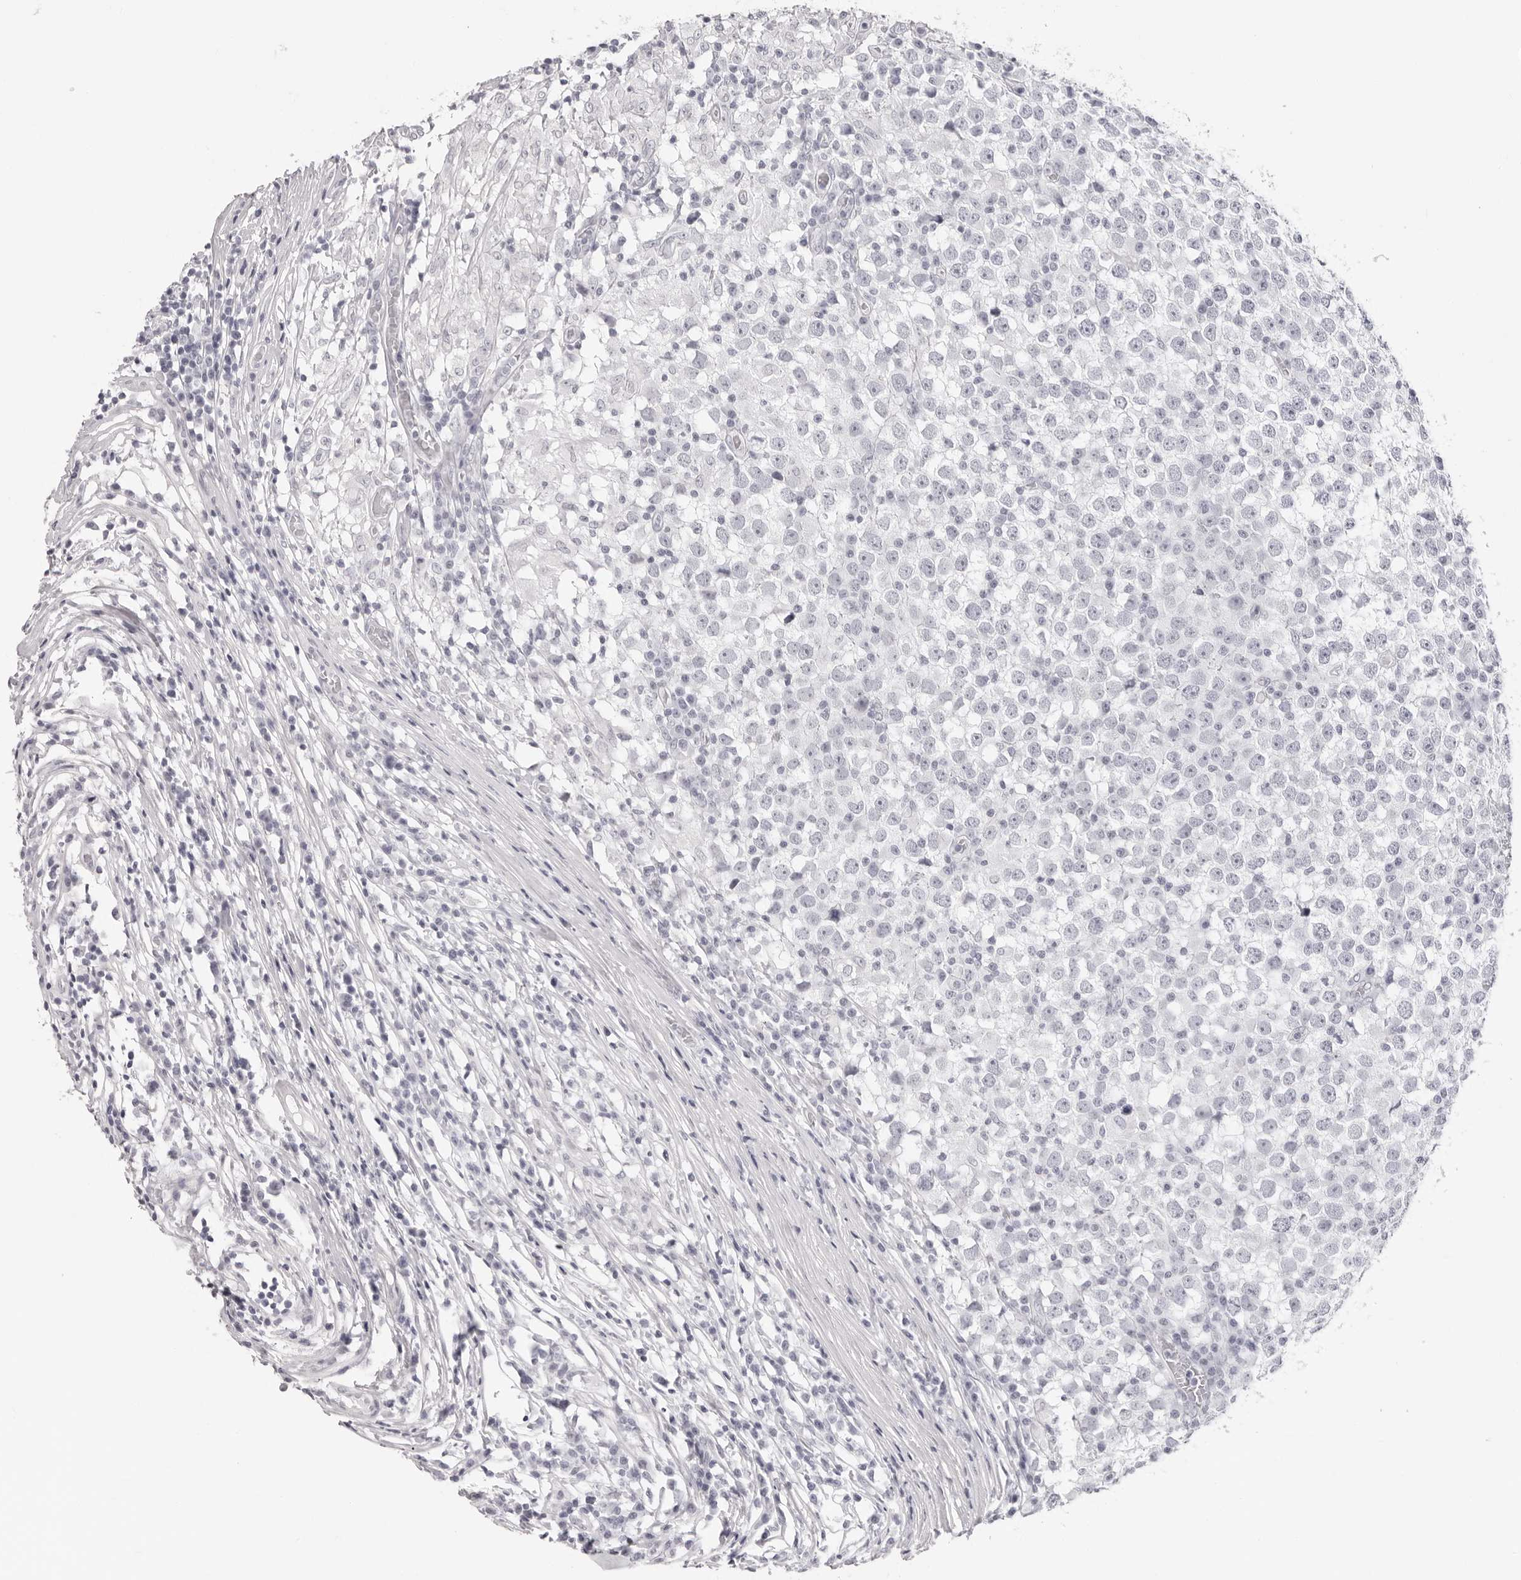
{"staining": {"intensity": "negative", "quantity": "none", "location": "none"}, "tissue": "testis cancer", "cell_type": "Tumor cells", "image_type": "cancer", "snomed": [{"axis": "morphology", "description": "Seminoma, NOS"}, {"axis": "topography", "description": "Testis"}], "caption": "Micrograph shows no protein positivity in tumor cells of testis cancer (seminoma) tissue.", "gene": "INSL3", "patient": {"sex": "male", "age": 65}}